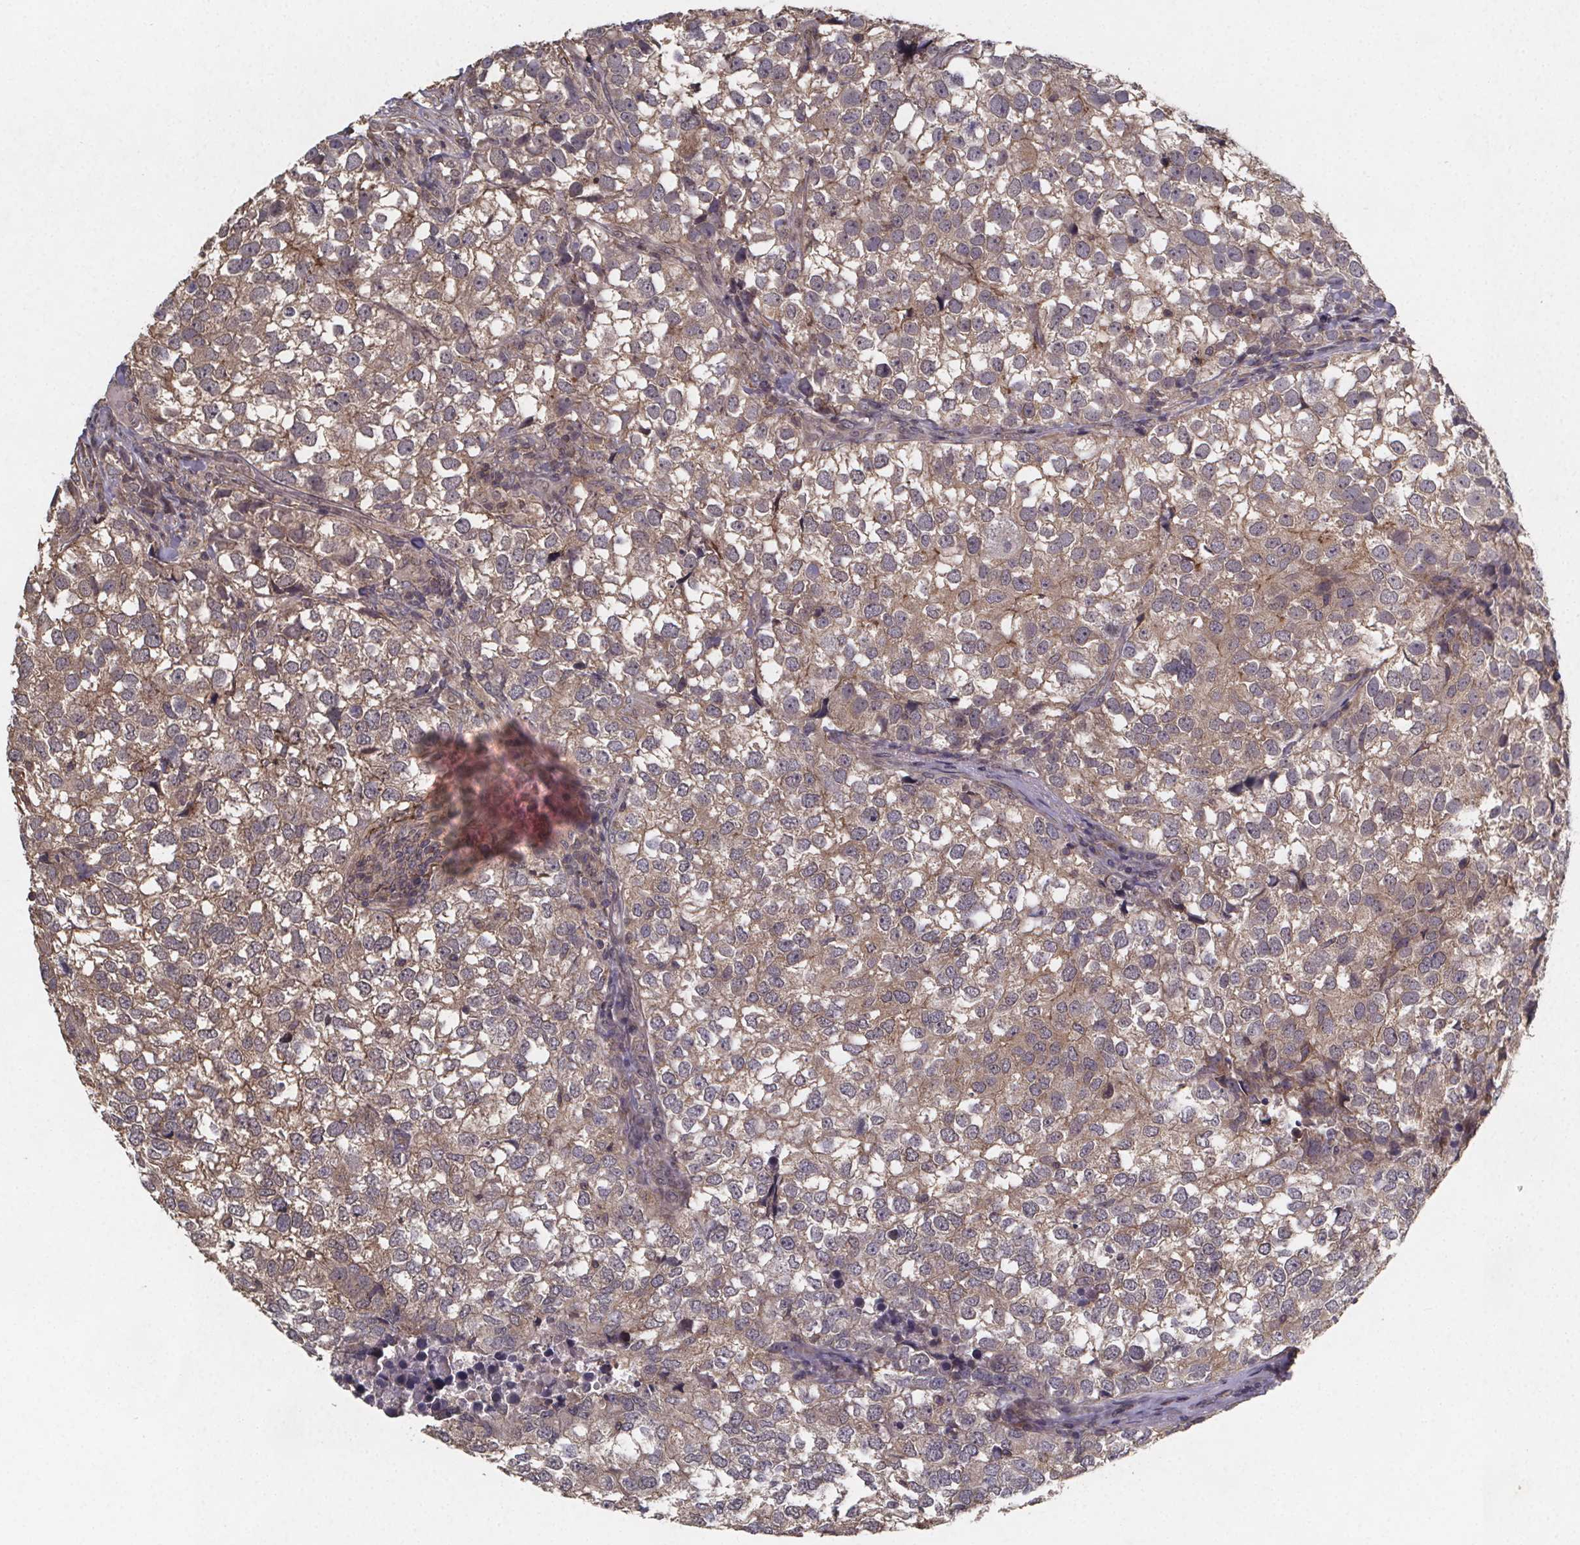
{"staining": {"intensity": "weak", "quantity": ">75%", "location": "cytoplasmic/membranous"}, "tissue": "breast cancer", "cell_type": "Tumor cells", "image_type": "cancer", "snomed": [{"axis": "morphology", "description": "Duct carcinoma"}, {"axis": "topography", "description": "Breast"}], "caption": "Protein expression analysis of breast cancer (infiltrating ductal carcinoma) exhibits weak cytoplasmic/membranous expression in approximately >75% of tumor cells.", "gene": "PIERCE2", "patient": {"sex": "female", "age": 30}}